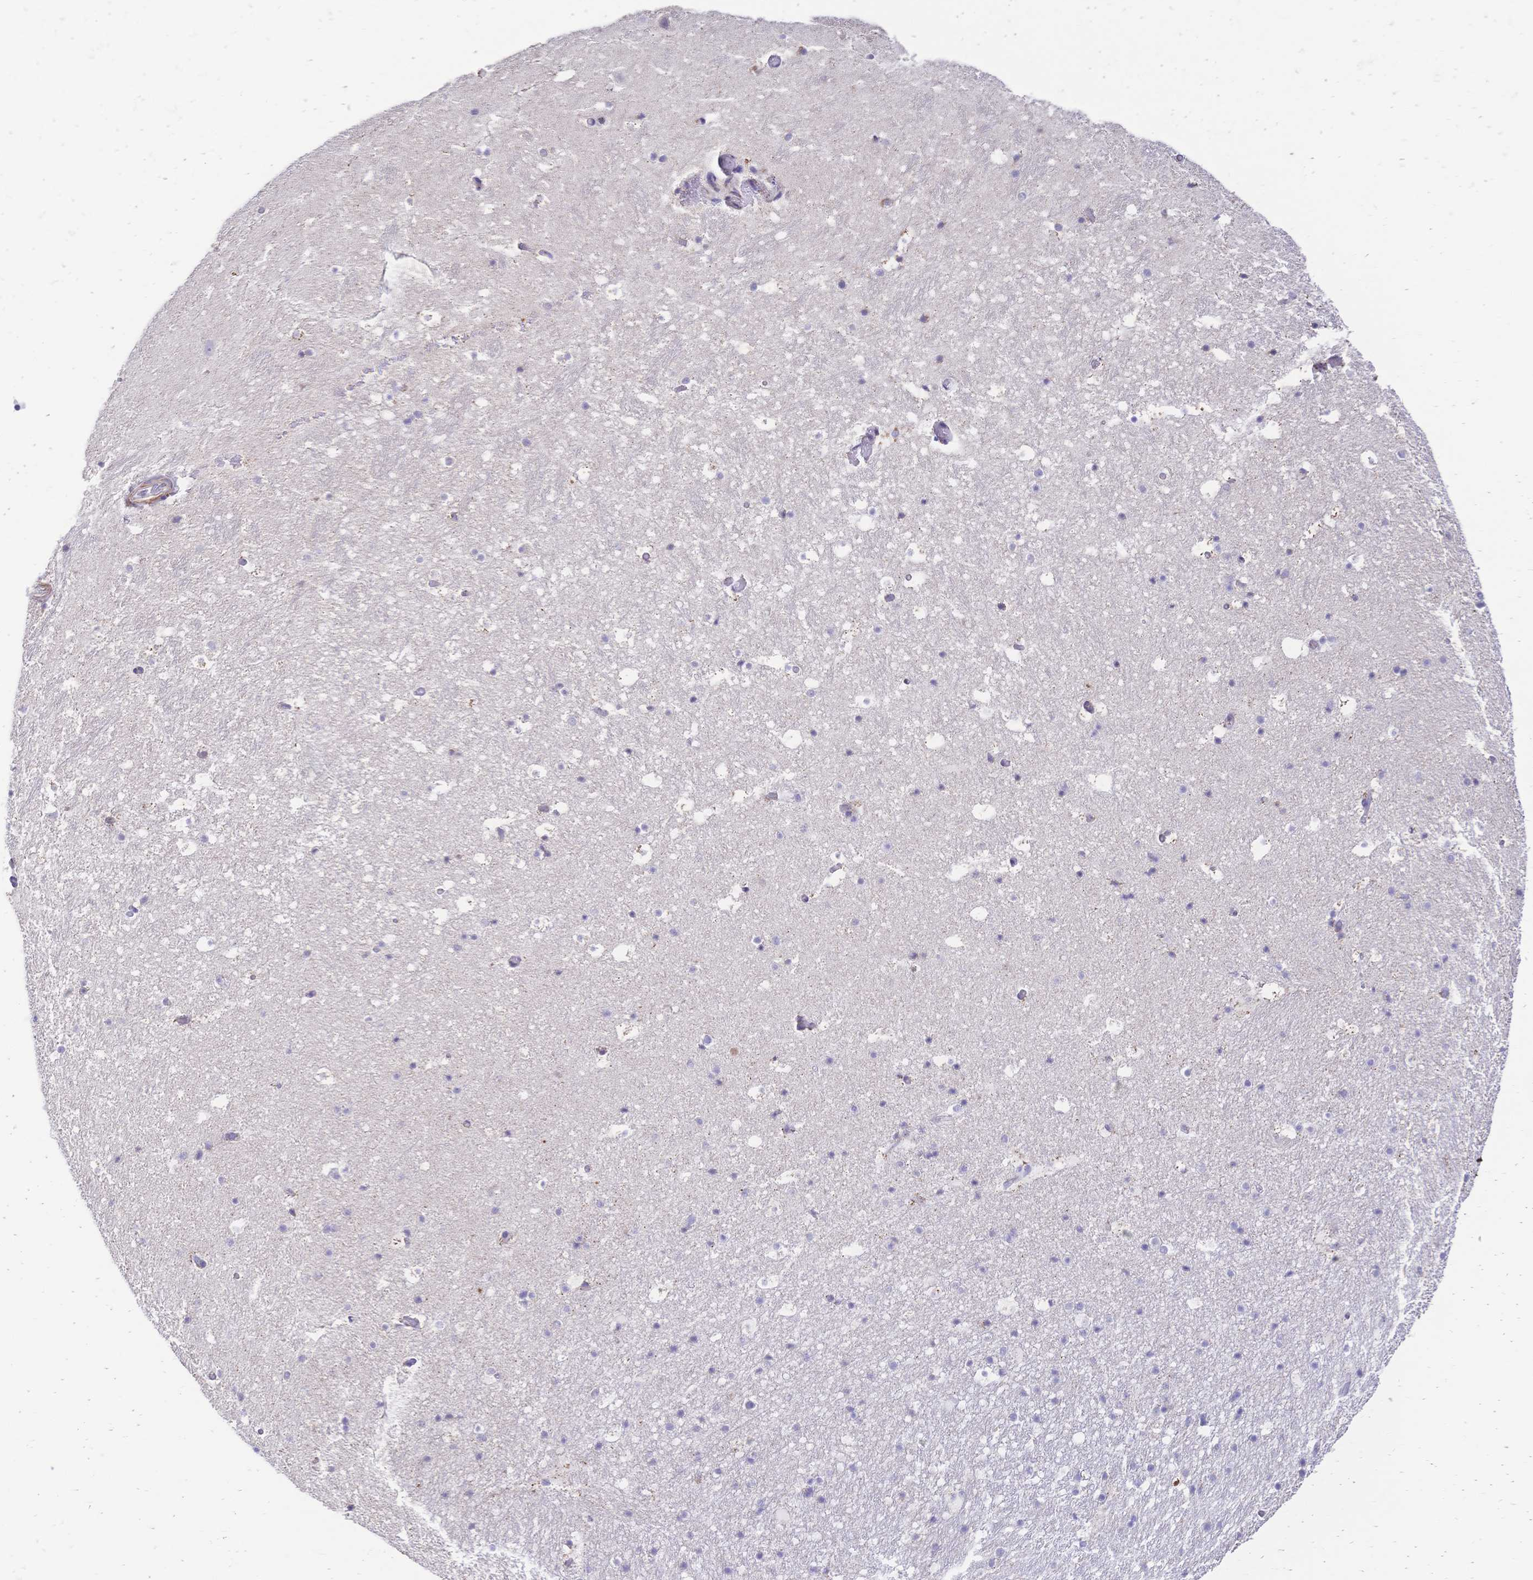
{"staining": {"intensity": "negative", "quantity": "none", "location": "none"}, "tissue": "hippocampus", "cell_type": "Glial cells", "image_type": "normal", "snomed": [{"axis": "morphology", "description": "Normal tissue, NOS"}, {"axis": "topography", "description": "Hippocampus"}], "caption": "There is no significant expression in glial cells of hippocampus. (DAB (3,3'-diaminobenzidine) immunohistochemistry, high magnification).", "gene": "CLEC18A", "patient": {"sex": "male", "age": 26}}